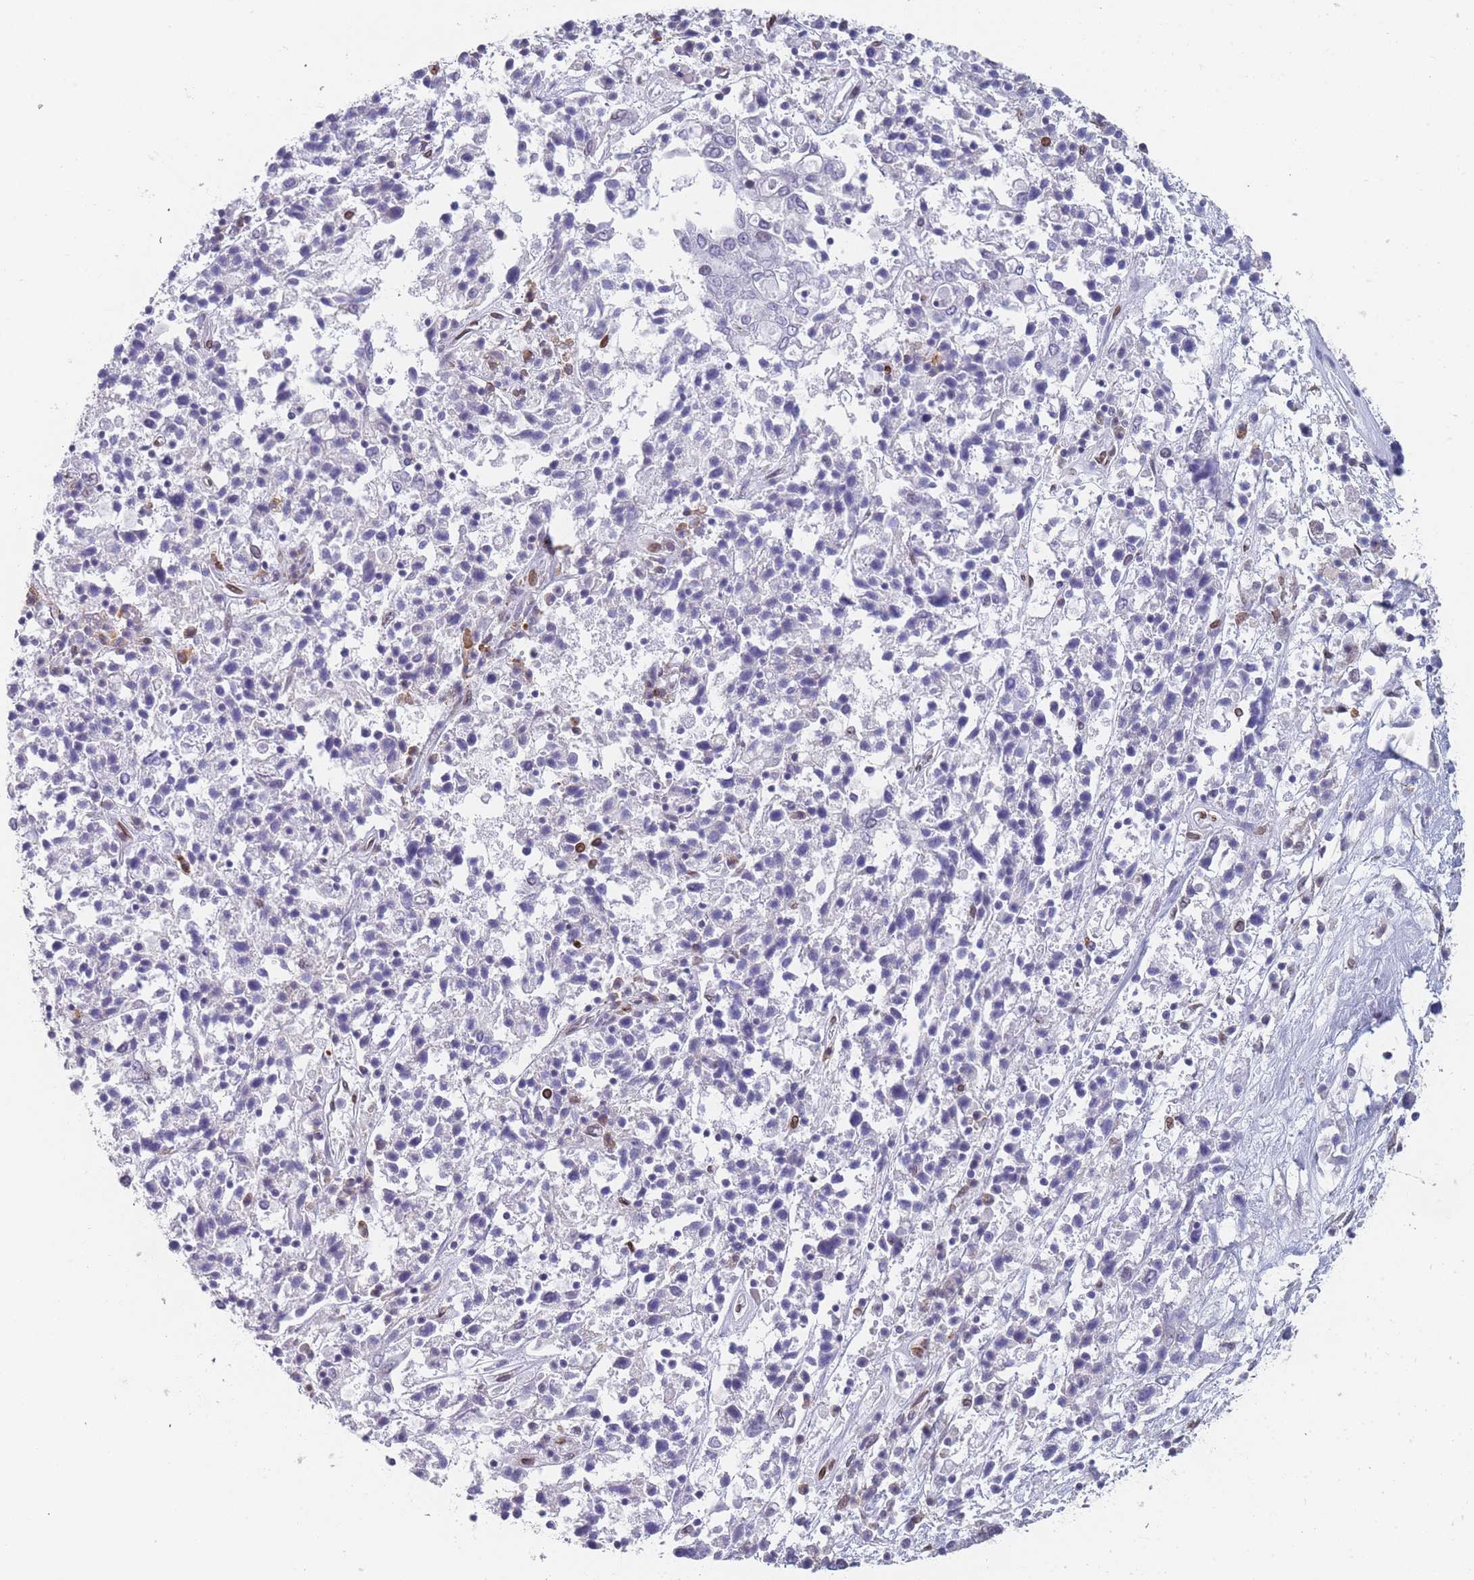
{"staining": {"intensity": "negative", "quantity": "none", "location": "none"}, "tissue": "ovarian cancer", "cell_type": "Tumor cells", "image_type": "cancer", "snomed": [{"axis": "morphology", "description": "Carcinoma, endometroid"}, {"axis": "topography", "description": "Ovary"}], "caption": "Immunohistochemistry (IHC) image of neoplastic tissue: human ovarian cancer stained with DAB reveals no significant protein expression in tumor cells. (Immunohistochemistry (IHC), brightfield microscopy, high magnification).", "gene": "ZBTB1", "patient": {"sex": "female", "age": 62}}